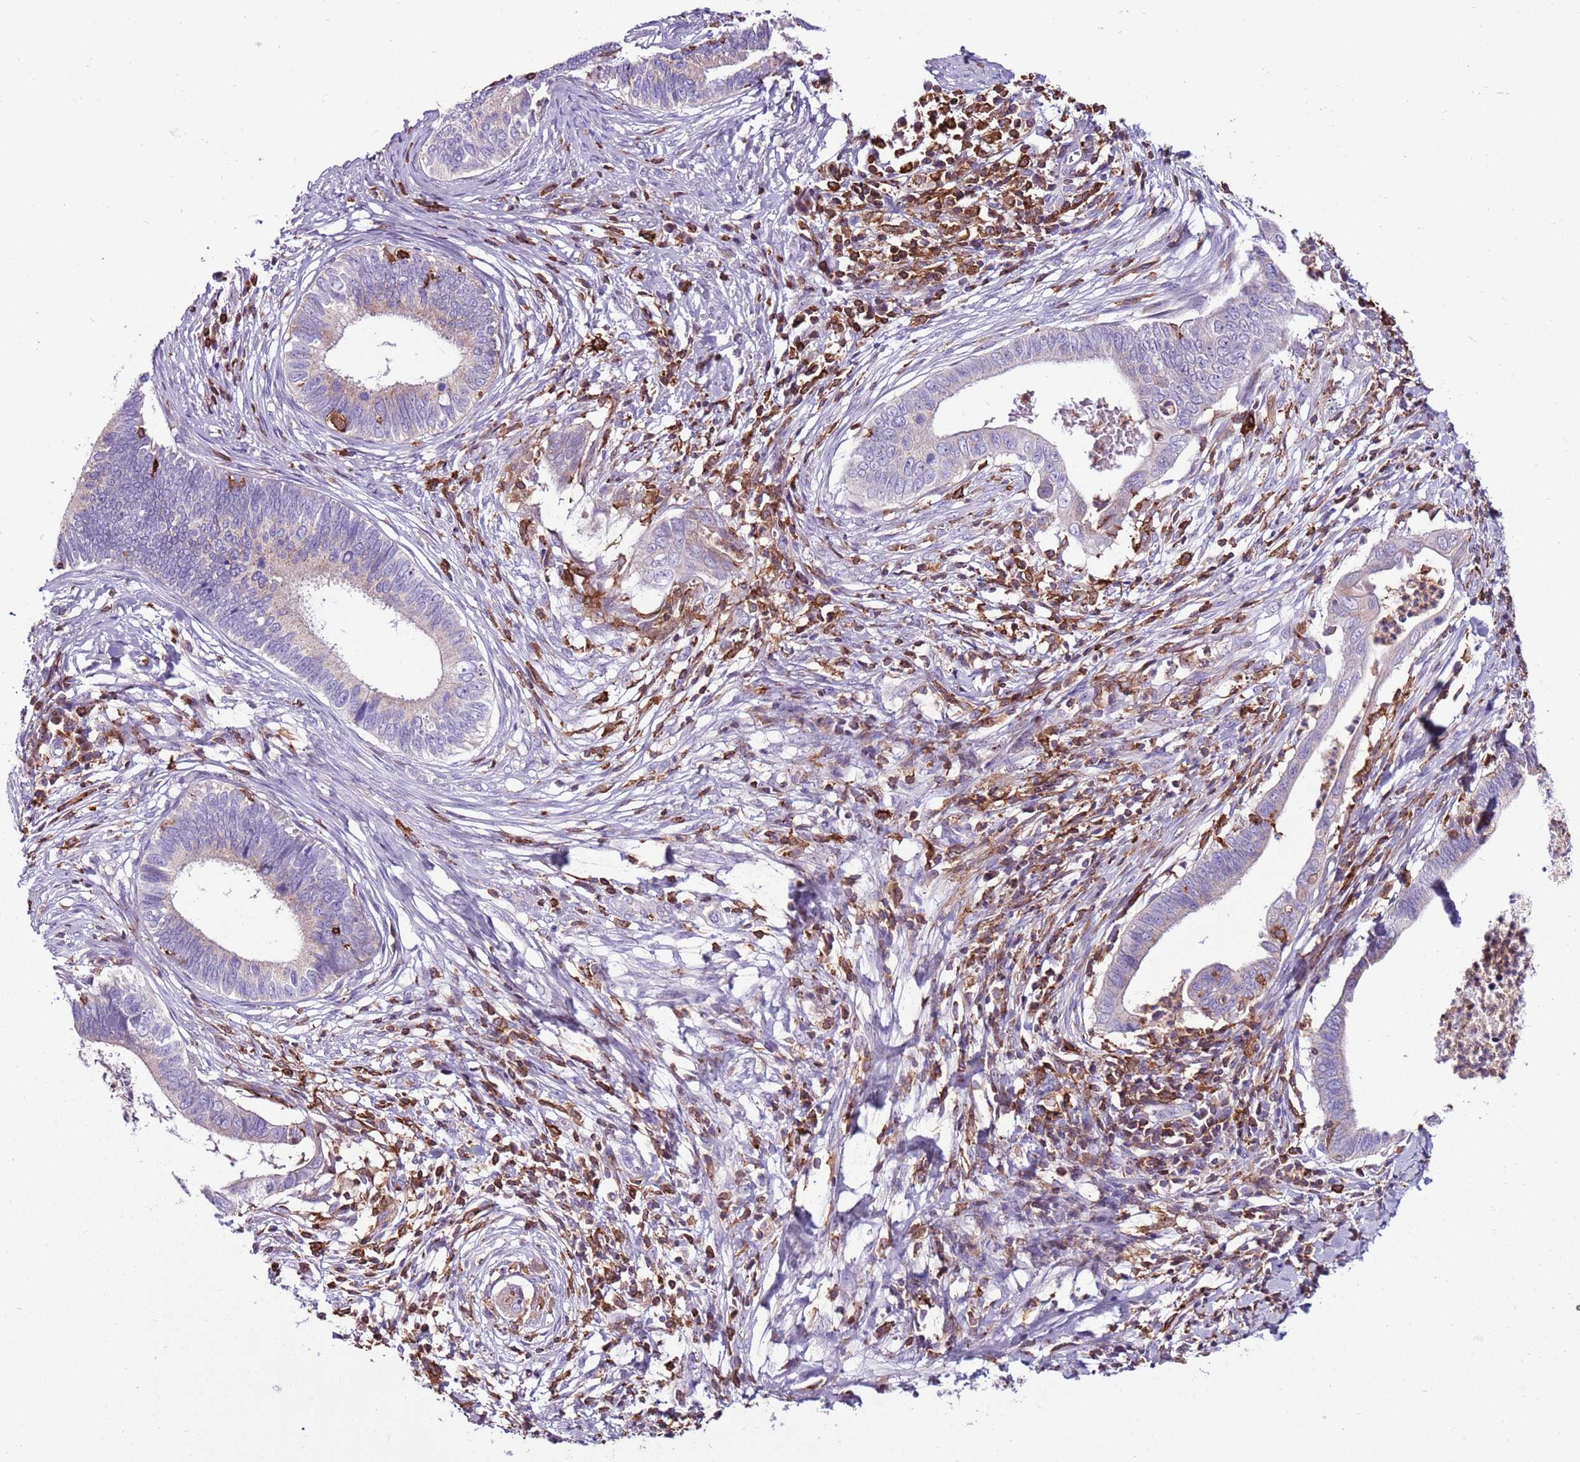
{"staining": {"intensity": "weak", "quantity": "<25%", "location": "cytoplasmic/membranous"}, "tissue": "cervical cancer", "cell_type": "Tumor cells", "image_type": "cancer", "snomed": [{"axis": "morphology", "description": "Adenocarcinoma, NOS"}, {"axis": "topography", "description": "Cervix"}], "caption": "IHC micrograph of neoplastic tissue: adenocarcinoma (cervical) stained with DAB (3,3'-diaminobenzidine) reveals no significant protein expression in tumor cells.", "gene": "ZSWIM1", "patient": {"sex": "female", "age": 42}}